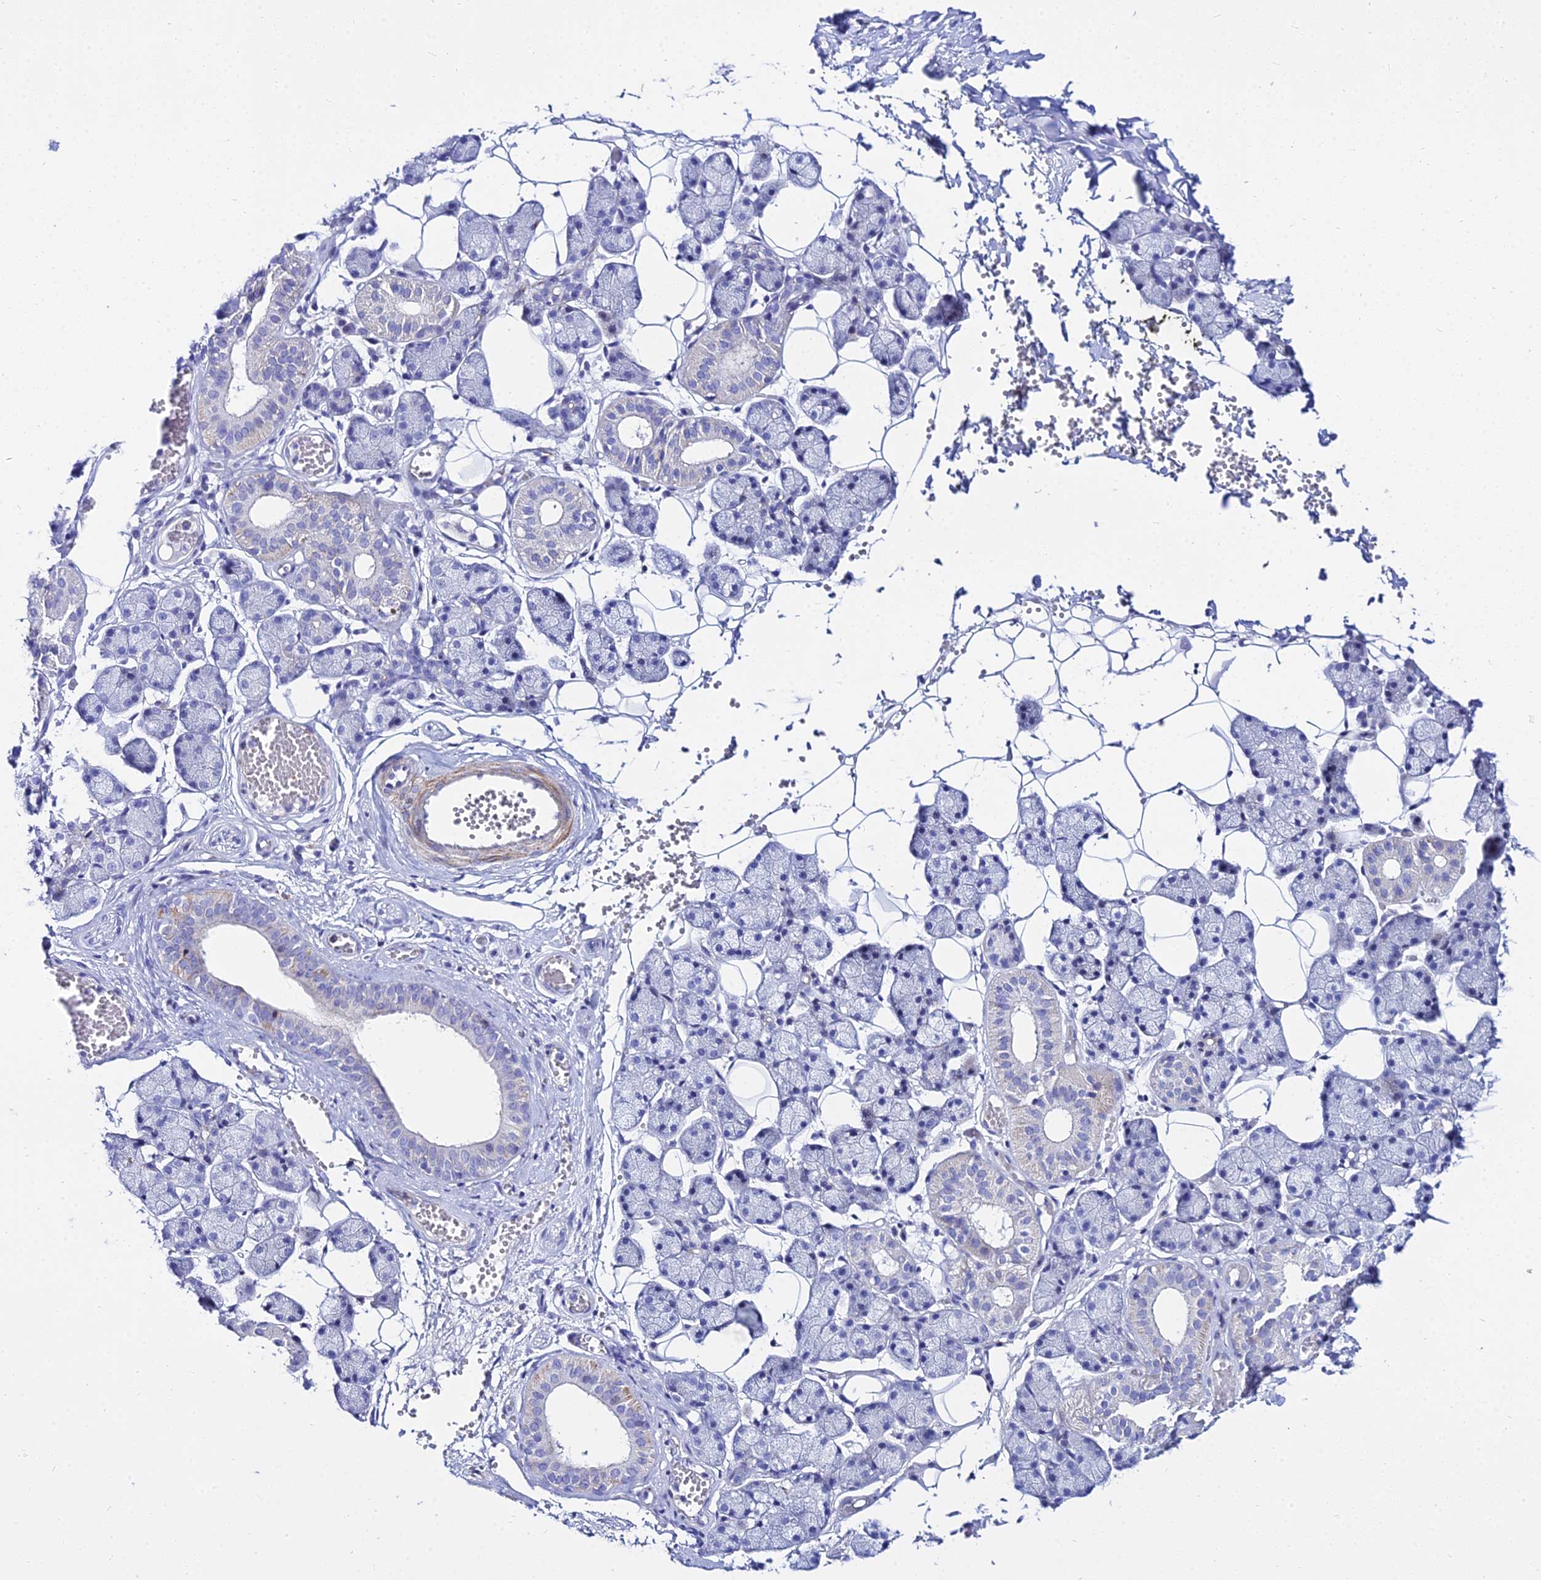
{"staining": {"intensity": "negative", "quantity": "none", "location": "none"}, "tissue": "salivary gland", "cell_type": "Glandular cells", "image_type": "normal", "snomed": [{"axis": "morphology", "description": "Normal tissue, NOS"}, {"axis": "topography", "description": "Salivary gland"}], "caption": "Immunohistochemistry (IHC) micrograph of unremarkable salivary gland: human salivary gland stained with DAB (3,3'-diaminobenzidine) demonstrates no significant protein staining in glandular cells. Nuclei are stained in blue.", "gene": "DLX1", "patient": {"sex": "female", "age": 33}}